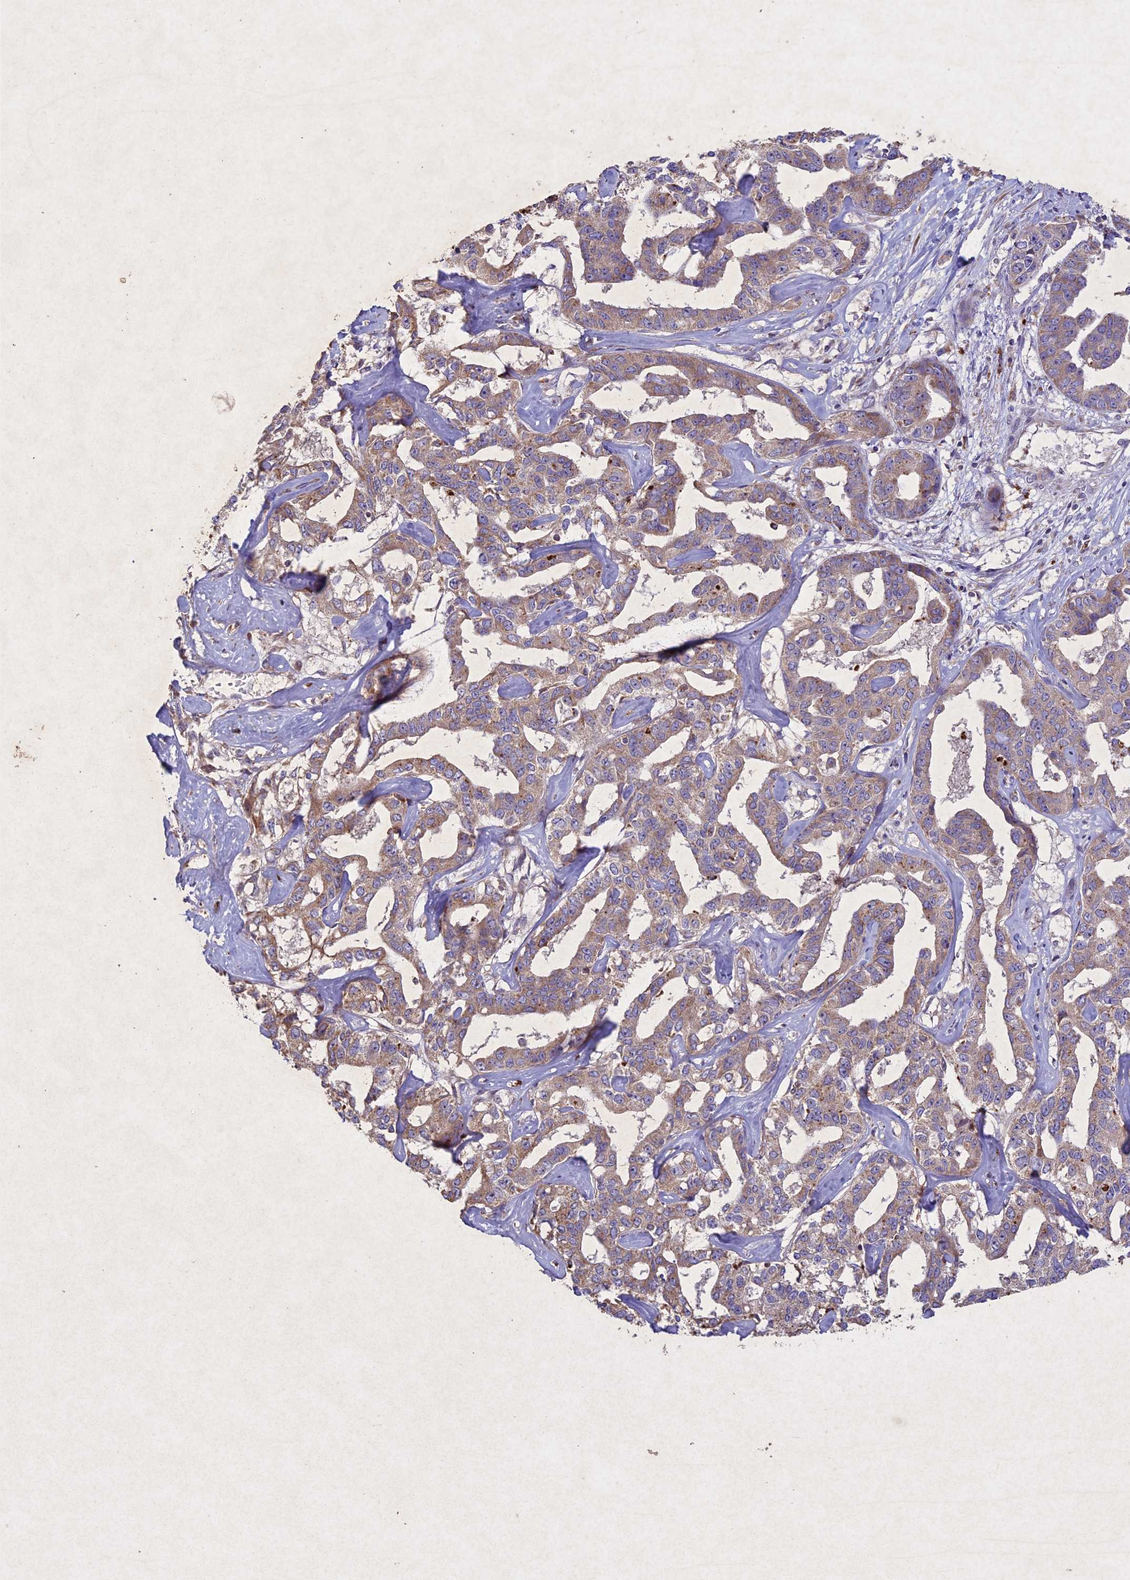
{"staining": {"intensity": "weak", "quantity": ">75%", "location": "cytoplasmic/membranous"}, "tissue": "liver cancer", "cell_type": "Tumor cells", "image_type": "cancer", "snomed": [{"axis": "morphology", "description": "Cholangiocarcinoma"}, {"axis": "topography", "description": "Liver"}], "caption": "DAB immunohistochemical staining of human liver cholangiocarcinoma displays weak cytoplasmic/membranous protein staining in approximately >75% of tumor cells.", "gene": "CIAO2B", "patient": {"sex": "male", "age": 59}}